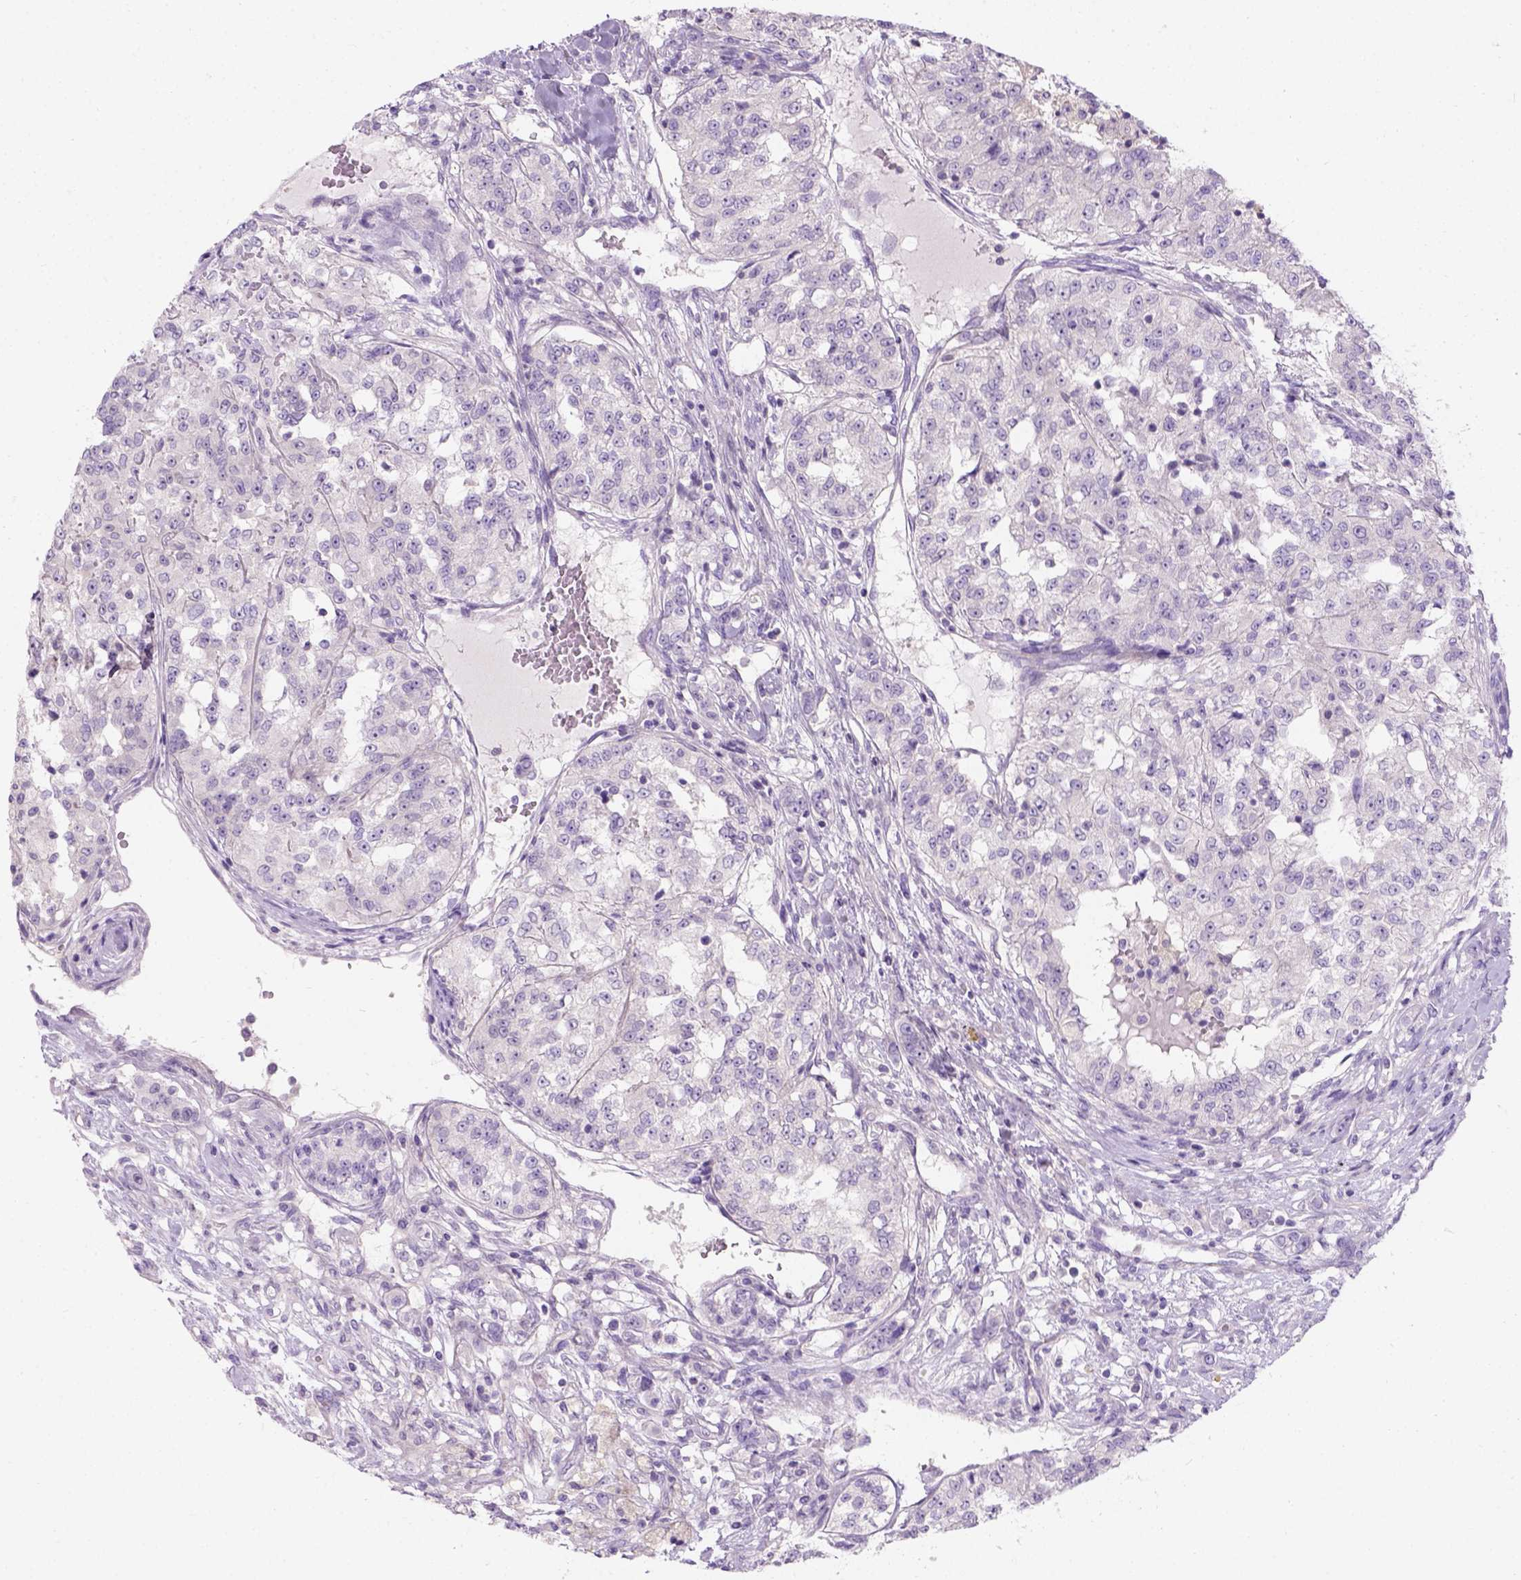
{"staining": {"intensity": "negative", "quantity": "none", "location": "none"}, "tissue": "renal cancer", "cell_type": "Tumor cells", "image_type": "cancer", "snomed": [{"axis": "morphology", "description": "Adenocarcinoma, NOS"}, {"axis": "topography", "description": "Kidney"}], "caption": "IHC of renal cancer (adenocarcinoma) reveals no staining in tumor cells.", "gene": "C20orf144", "patient": {"sex": "female", "age": 63}}